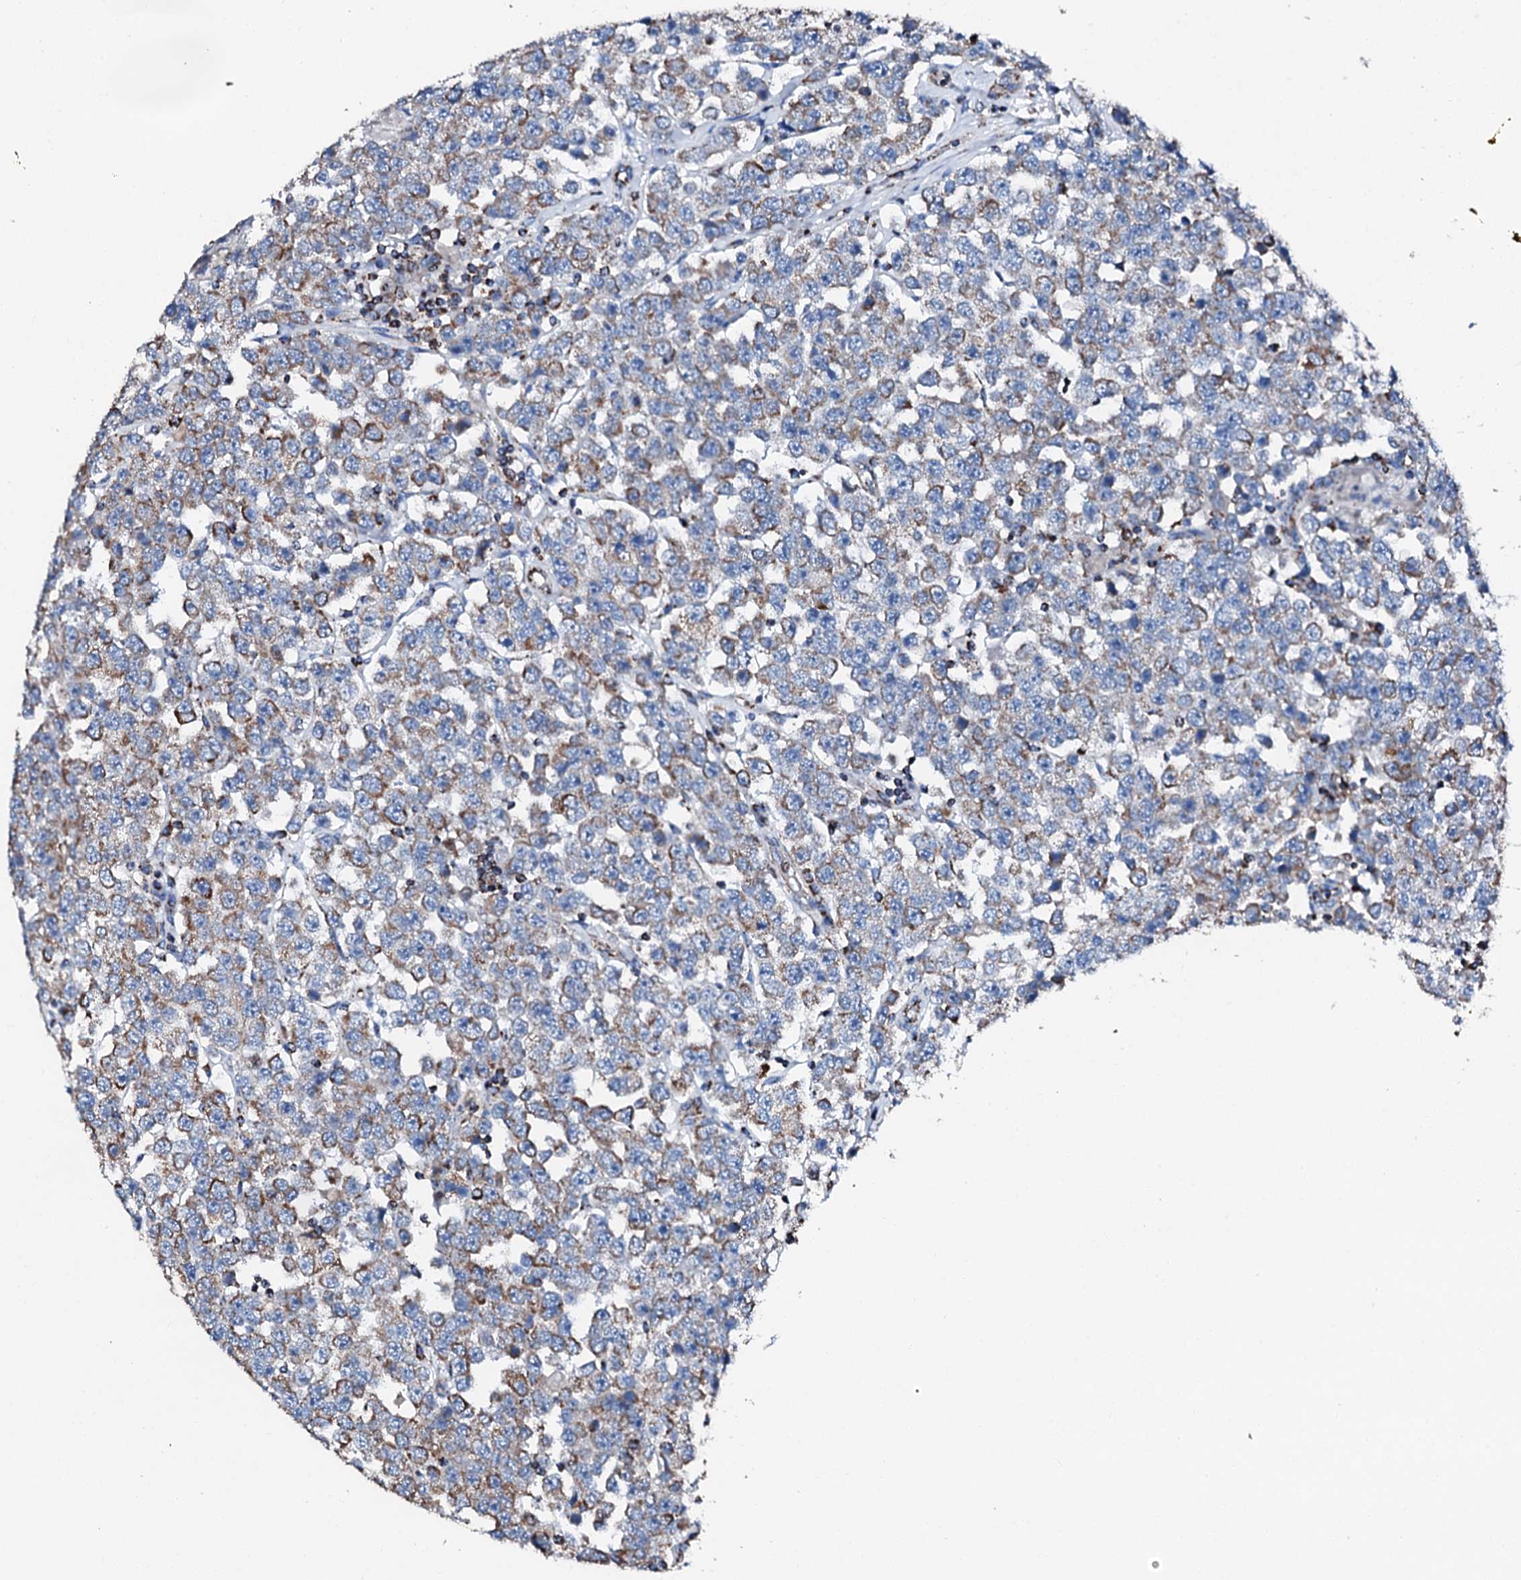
{"staining": {"intensity": "moderate", "quantity": "25%-75%", "location": "cytoplasmic/membranous"}, "tissue": "testis cancer", "cell_type": "Tumor cells", "image_type": "cancer", "snomed": [{"axis": "morphology", "description": "Seminoma, NOS"}, {"axis": "topography", "description": "Testis"}], "caption": "IHC micrograph of neoplastic tissue: testis seminoma stained using IHC shows medium levels of moderate protein expression localized specifically in the cytoplasmic/membranous of tumor cells, appearing as a cytoplasmic/membranous brown color.", "gene": "HADH", "patient": {"sex": "male", "age": 28}}